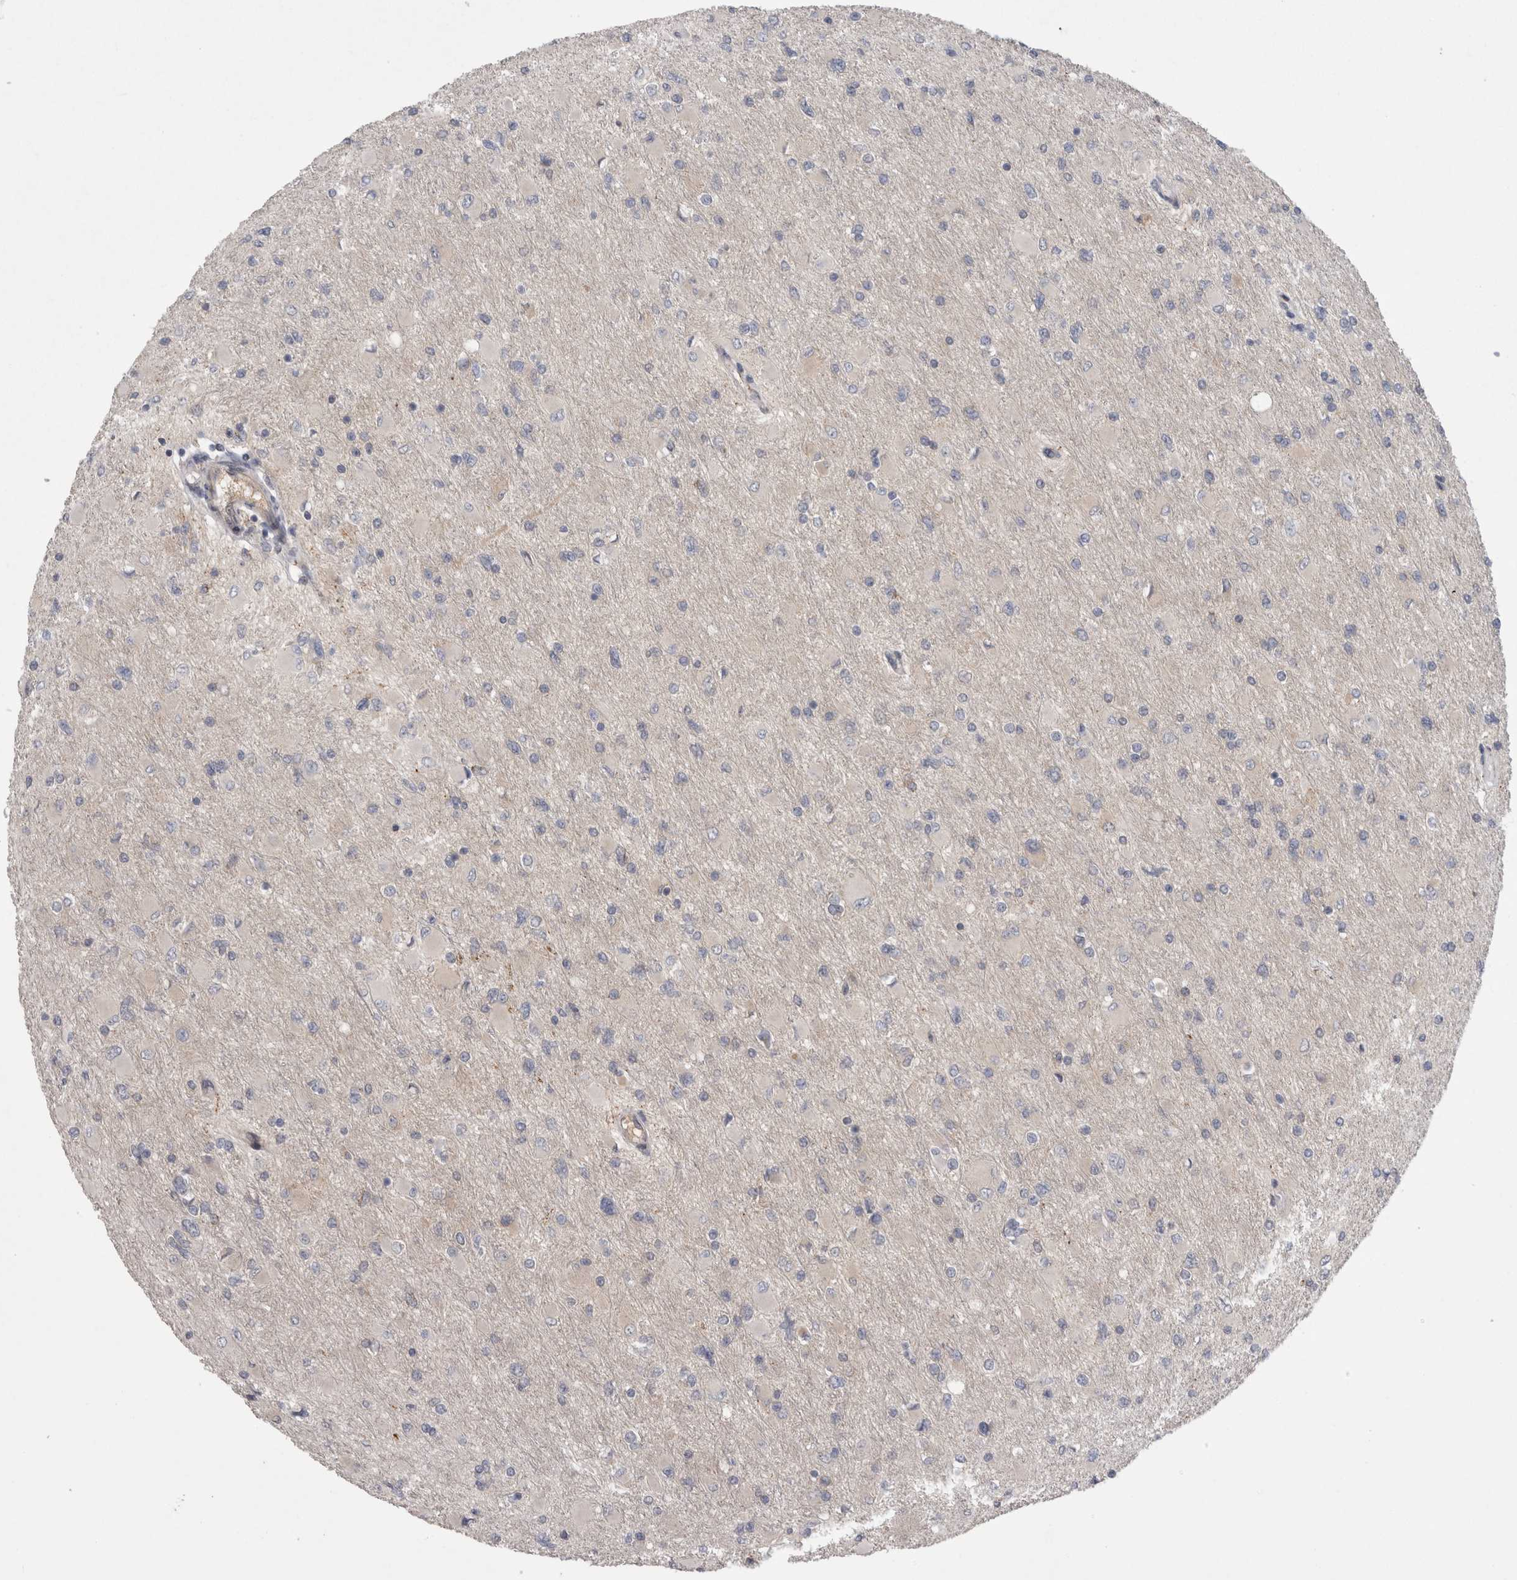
{"staining": {"intensity": "negative", "quantity": "none", "location": "none"}, "tissue": "glioma", "cell_type": "Tumor cells", "image_type": "cancer", "snomed": [{"axis": "morphology", "description": "Glioma, malignant, High grade"}, {"axis": "topography", "description": "Cerebral cortex"}], "caption": "Immunohistochemistry image of neoplastic tissue: glioma stained with DAB displays no significant protein staining in tumor cells.", "gene": "DARS2", "patient": {"sex": "female", "age": 36}}